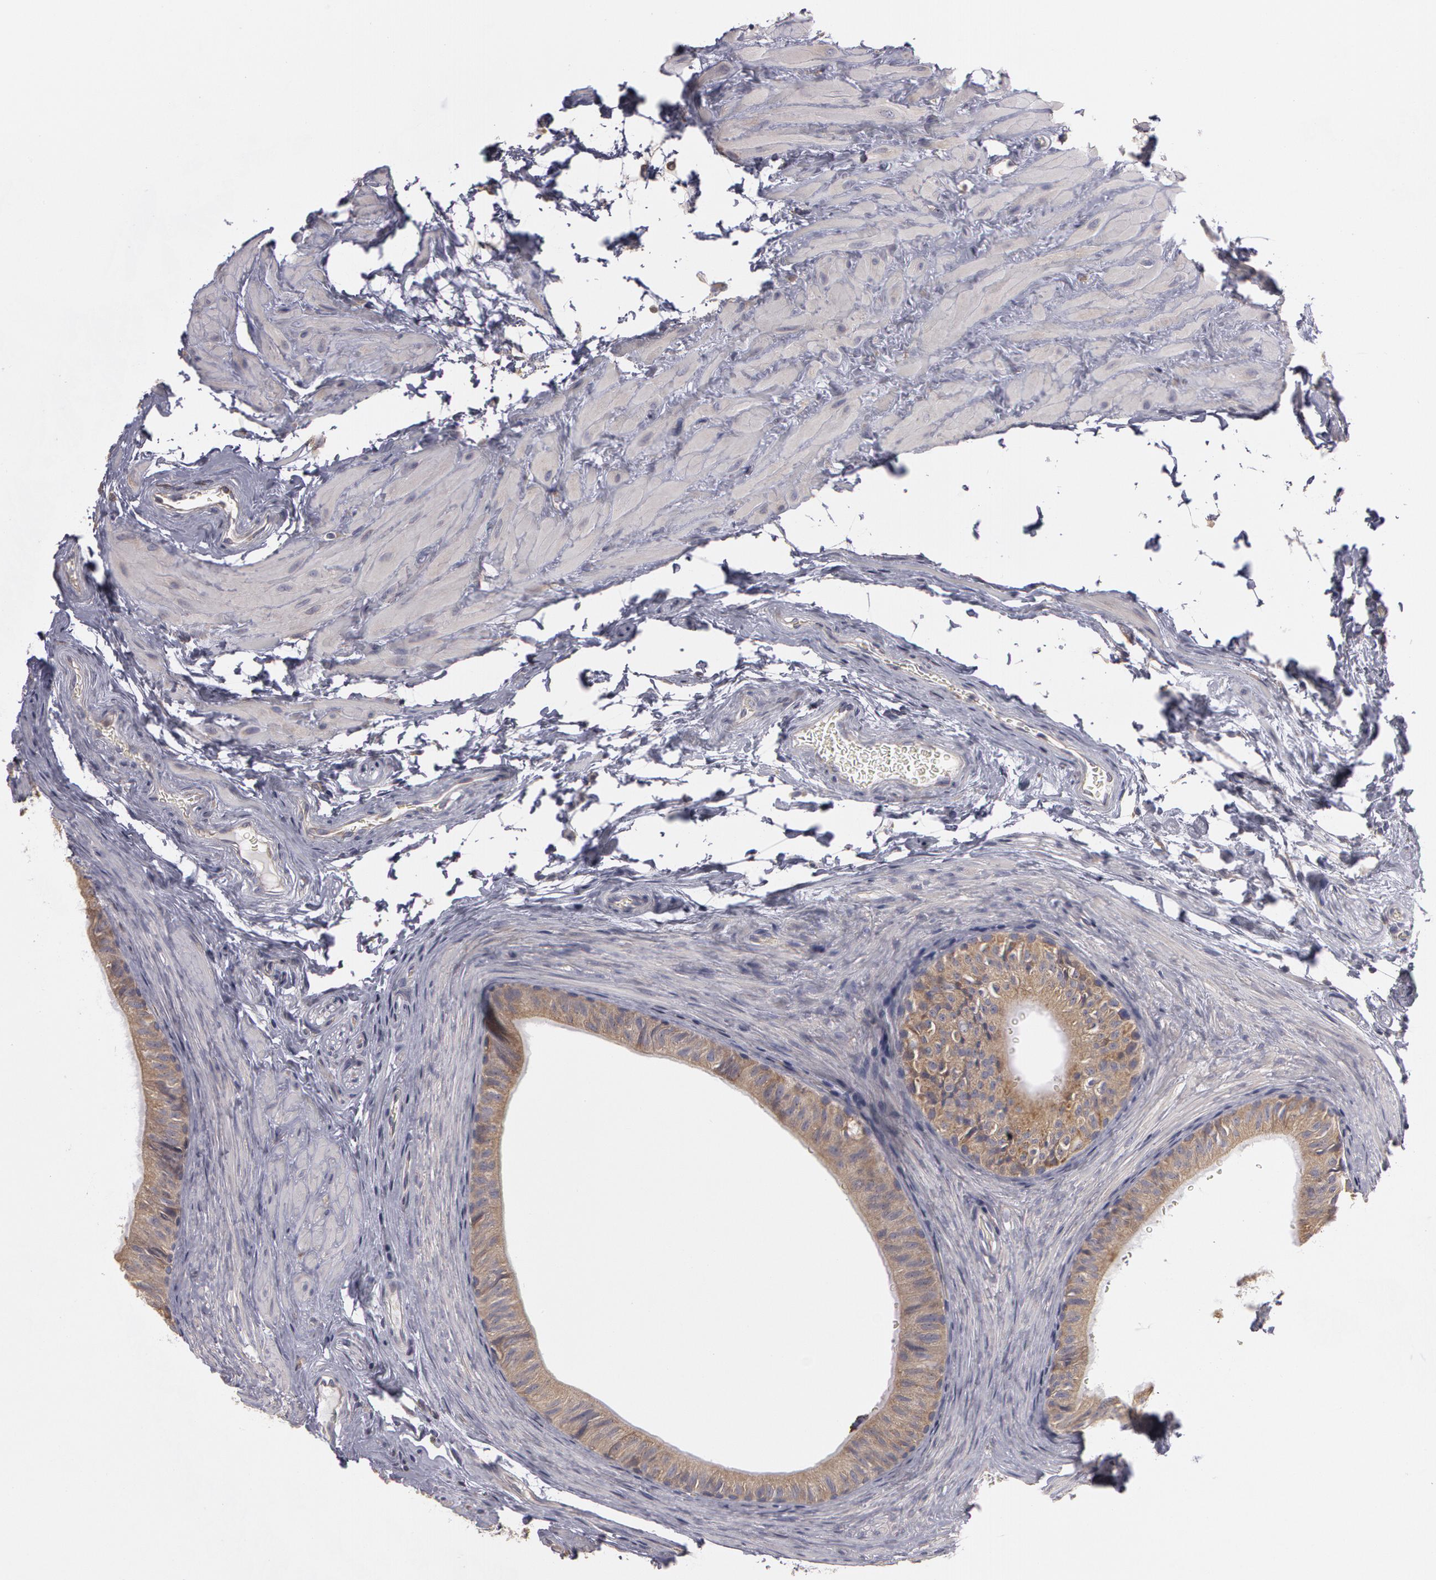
{"staining": {"intensity": "weak", "quantity": ">75%", "location": "cytoplasmic/membranous"}, "tissue": "epididymis", "cell_type": "Glandular cells", "image_type": "normal", "snomed": [{"axis": "morphology", "description": "Normal tissue, NOS"}, {"axis": "topography", "description": "Testis"}, {"axis": "topography", "description": "Epididymis"}], "caption": "Immunohistochemistry (DAB) staining of benign epididymis exhibits weak cytoplasmic/membranous protein positivity in approximately >75% of glandular cells.", "gene": "NEK9", "patient": {"sex": "male", "age": 36}}